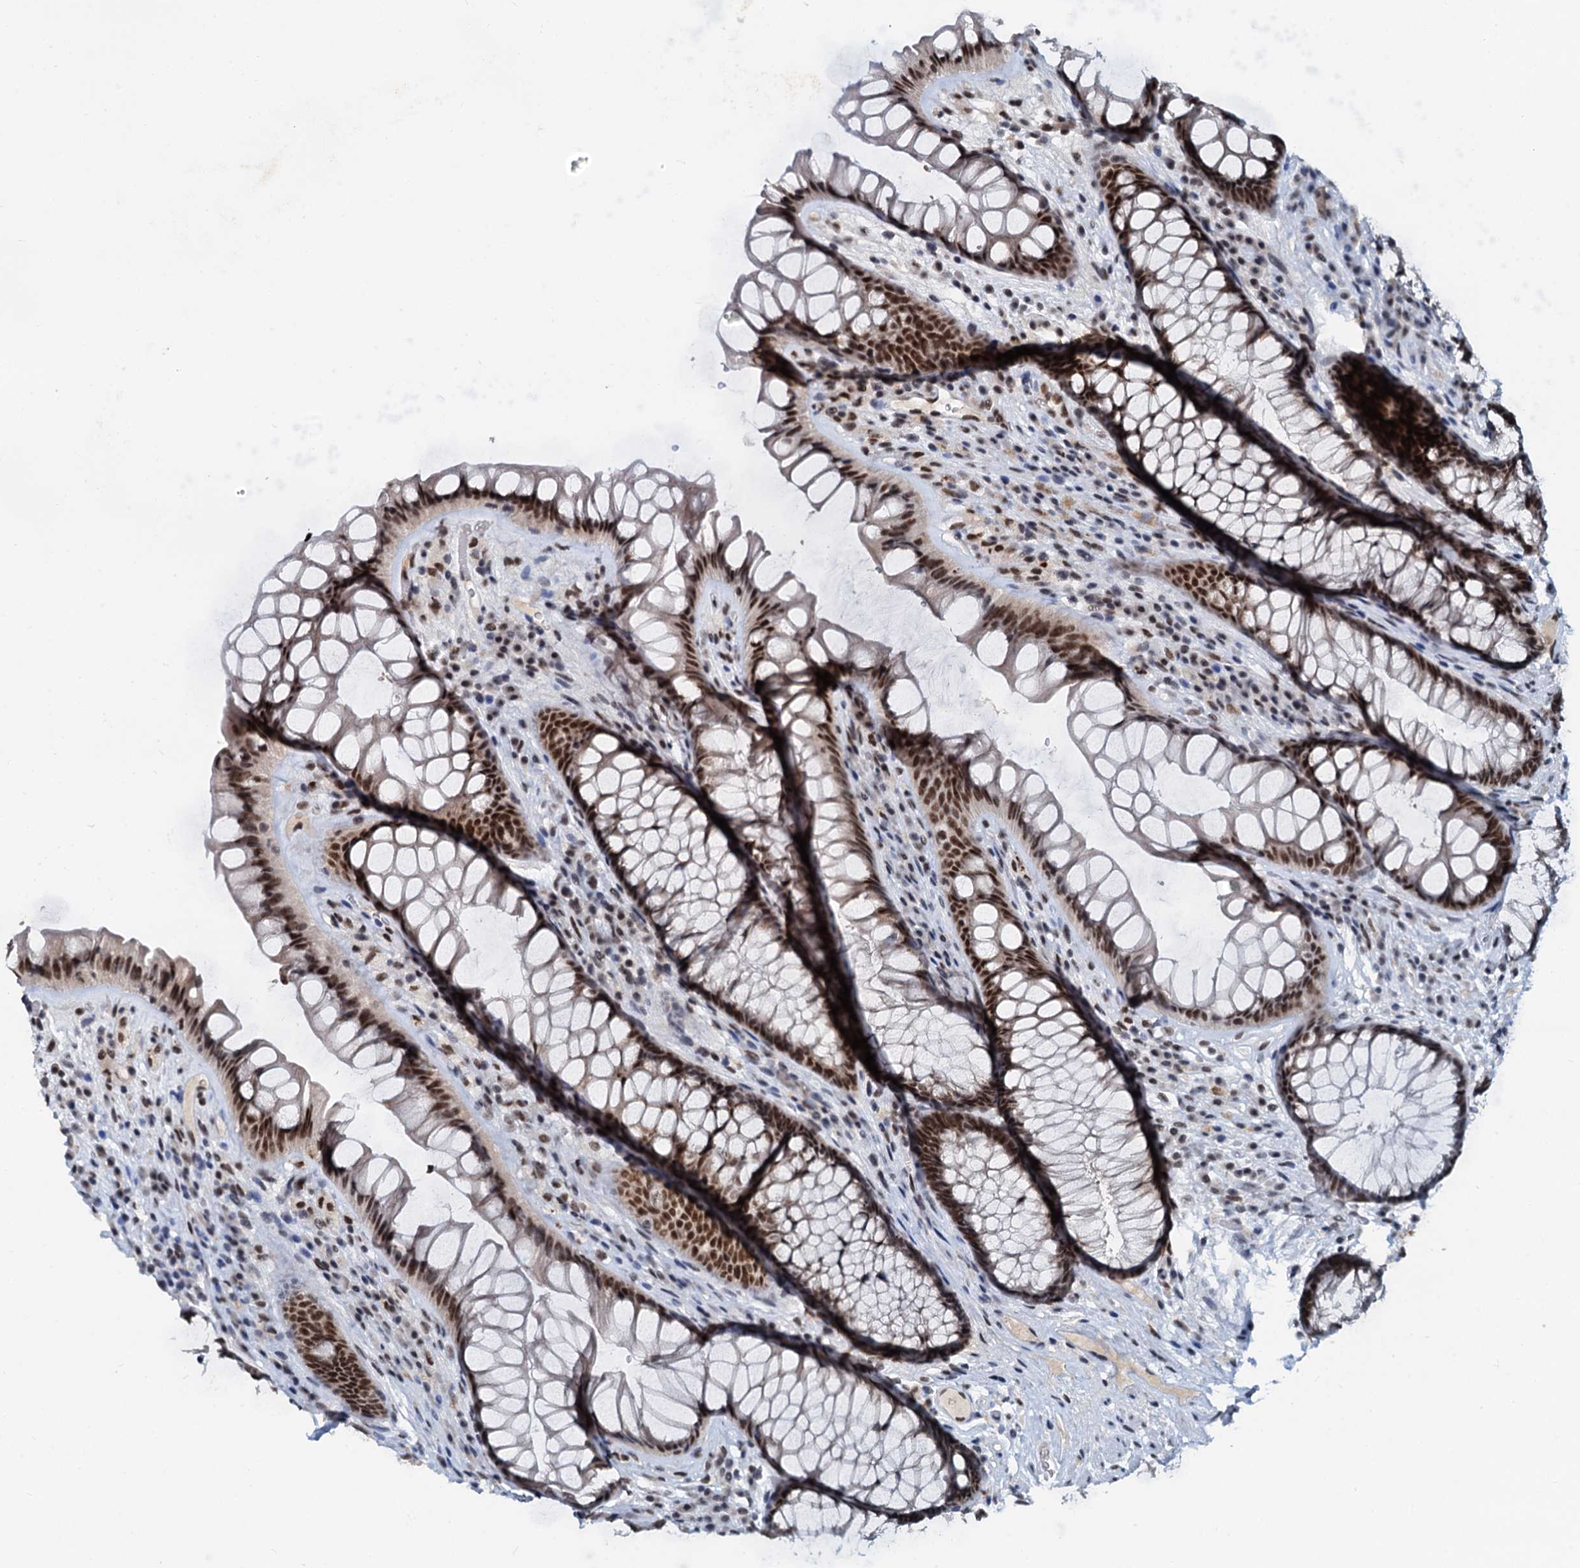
{"staining": {"intensity": "strong", "quantity": ">75%", "location": "nuclear"}, "tissue": "rectum", "cell_type": "Glandular cells", "image_type": "normal", "snomed": [{"axis": "morphology", "description": "Normal tissue, NOS"}, {"axis": "topography", "description": "Rectum"}], "caption": "Glandular cells display strong nuclear staining in approximately >75% of cells in unremarkable rectum.", "gene": "SNRPD1", "patient": {"sex": "male", "age": 74}}